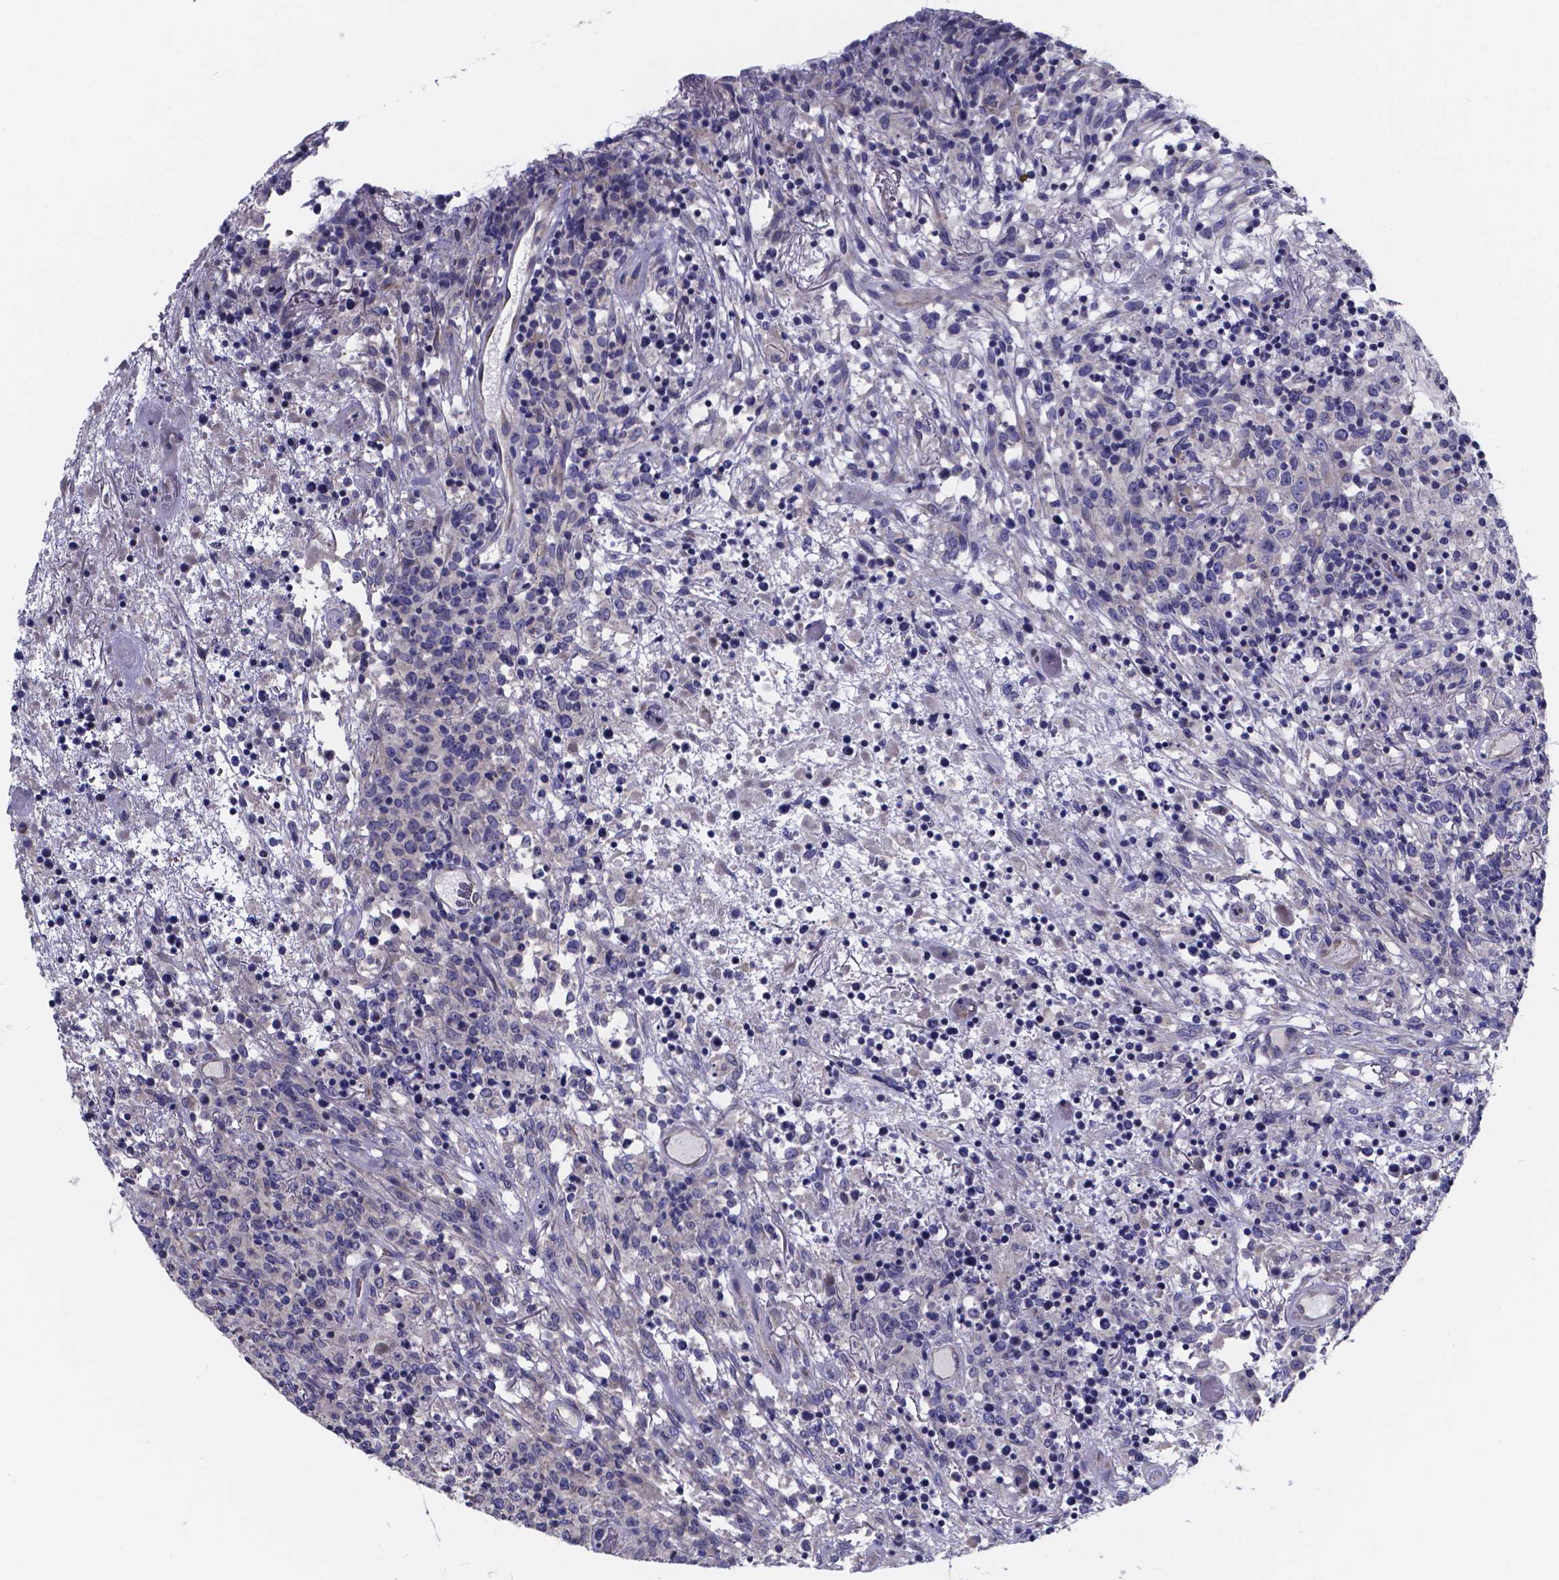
{"staining": {"intensity": "negative", "quantity": "none", "location": "none"}, "tissue": "lymphoma", "cell_type": "Tumor cells", "image_type": "cancer", "snomed": [{"axis": "morphology", "description": "Malignant lymphoma, non-Hodgkin's type, High grade"}, {"axis": "topography", "description": "Lung"}], "caption": "DAB immunohistochemical staining of human lymphoma reveals no significant expression in tumor cells.", "gene": "SFRP4", "patient": {"sex": "male", "age": 79}}